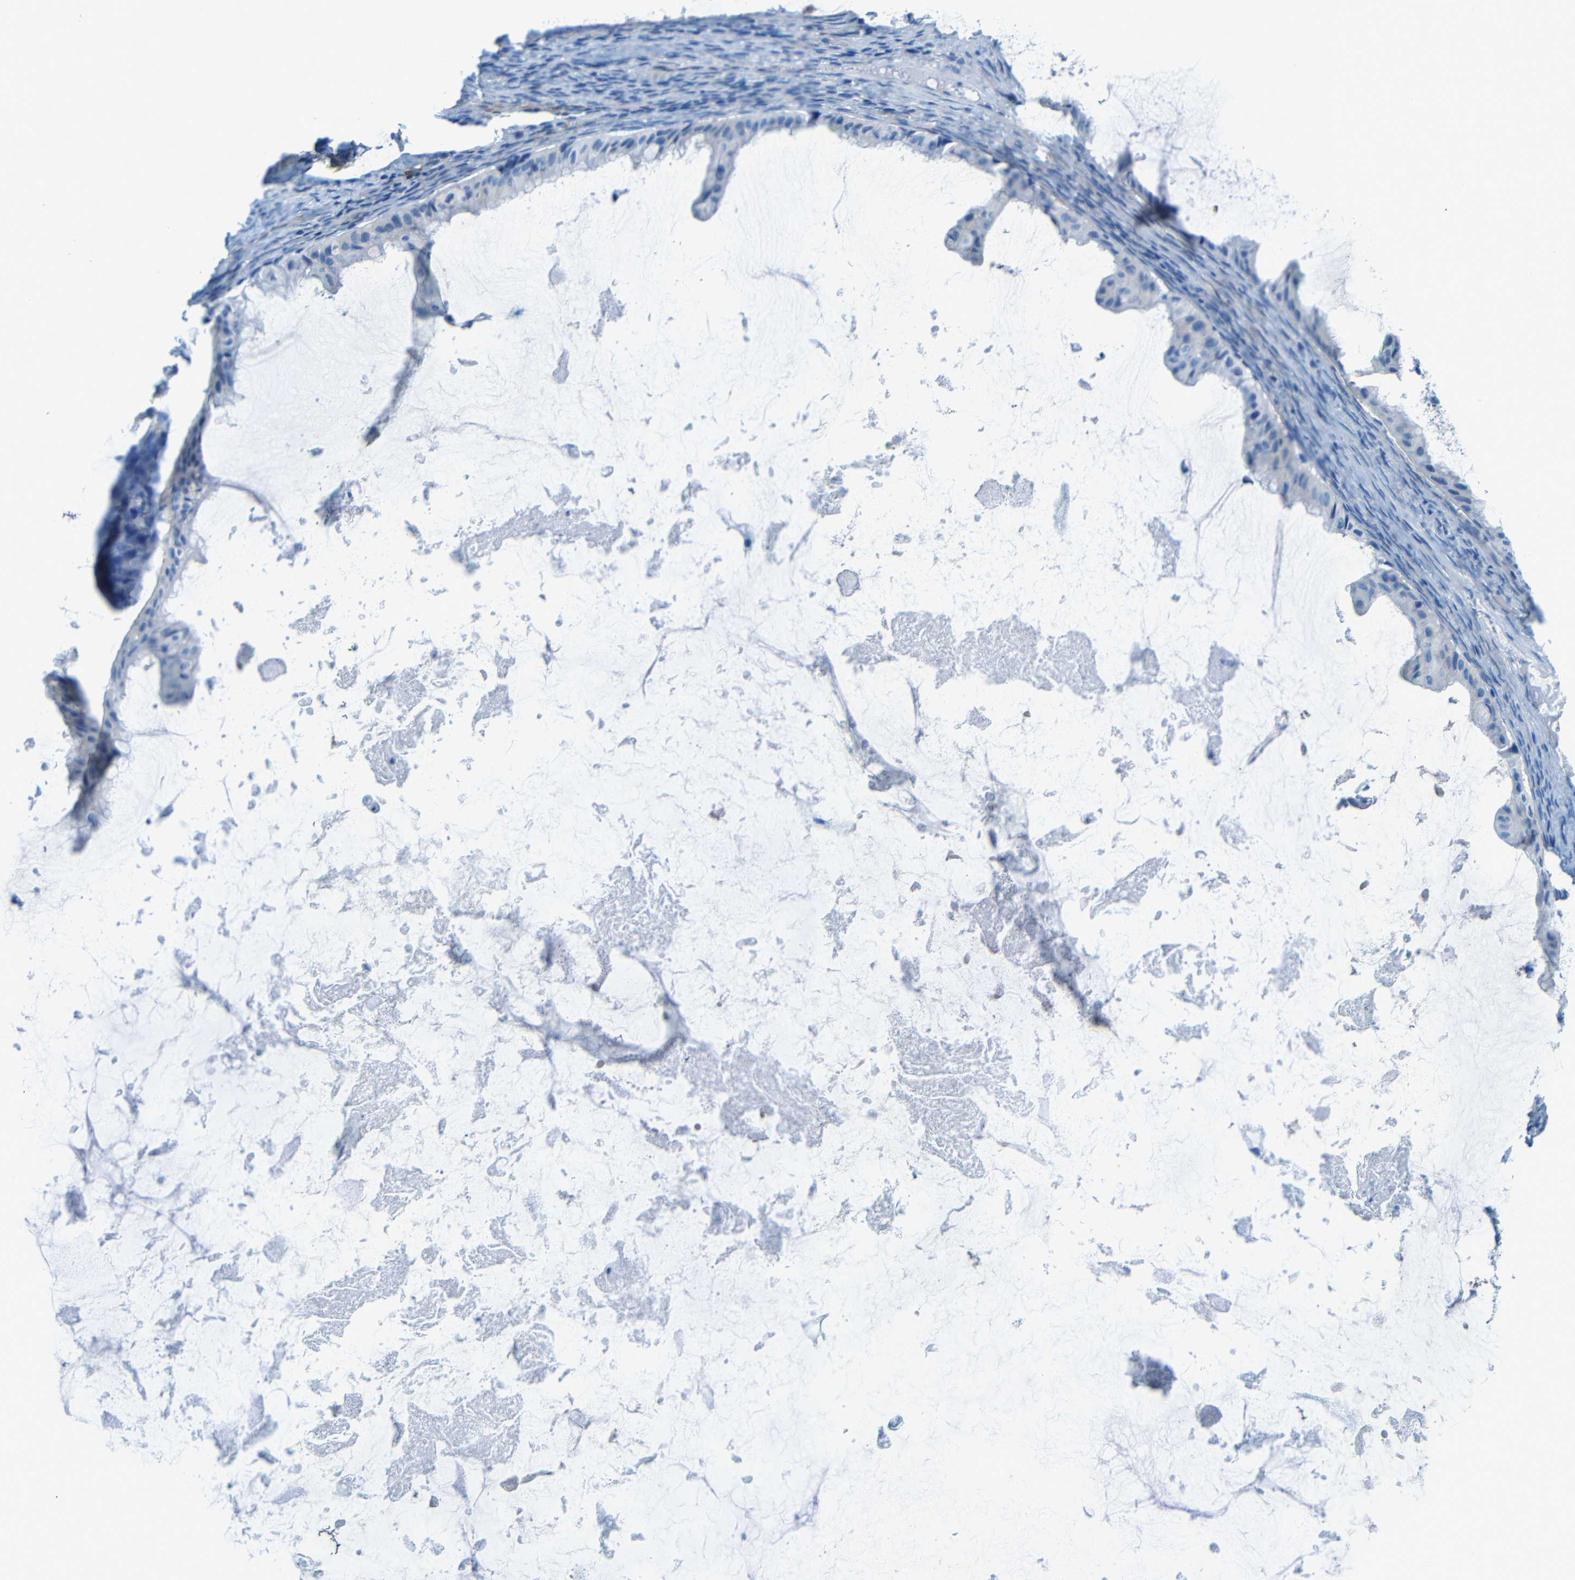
{"staining": {"intensity": "negative", "quantity": "none", "location": "none"}, "tissue": "ovarian cancer", "cell_type": "Tumor cells", "image_type": "cancer", "snomed": [{"axis": "morphology", "description": "Cystadenocarcinoma, mucinous, NOS"}, {"axis": "topography", "description": "Ovary"}], "caption": "Image shows no protein expression in tumor cells of ovarian cancer (mucinous cystadenocarcinoma) tissue.", "gene": "MAP2", "patient": {"sex": "female", "age": 61}}